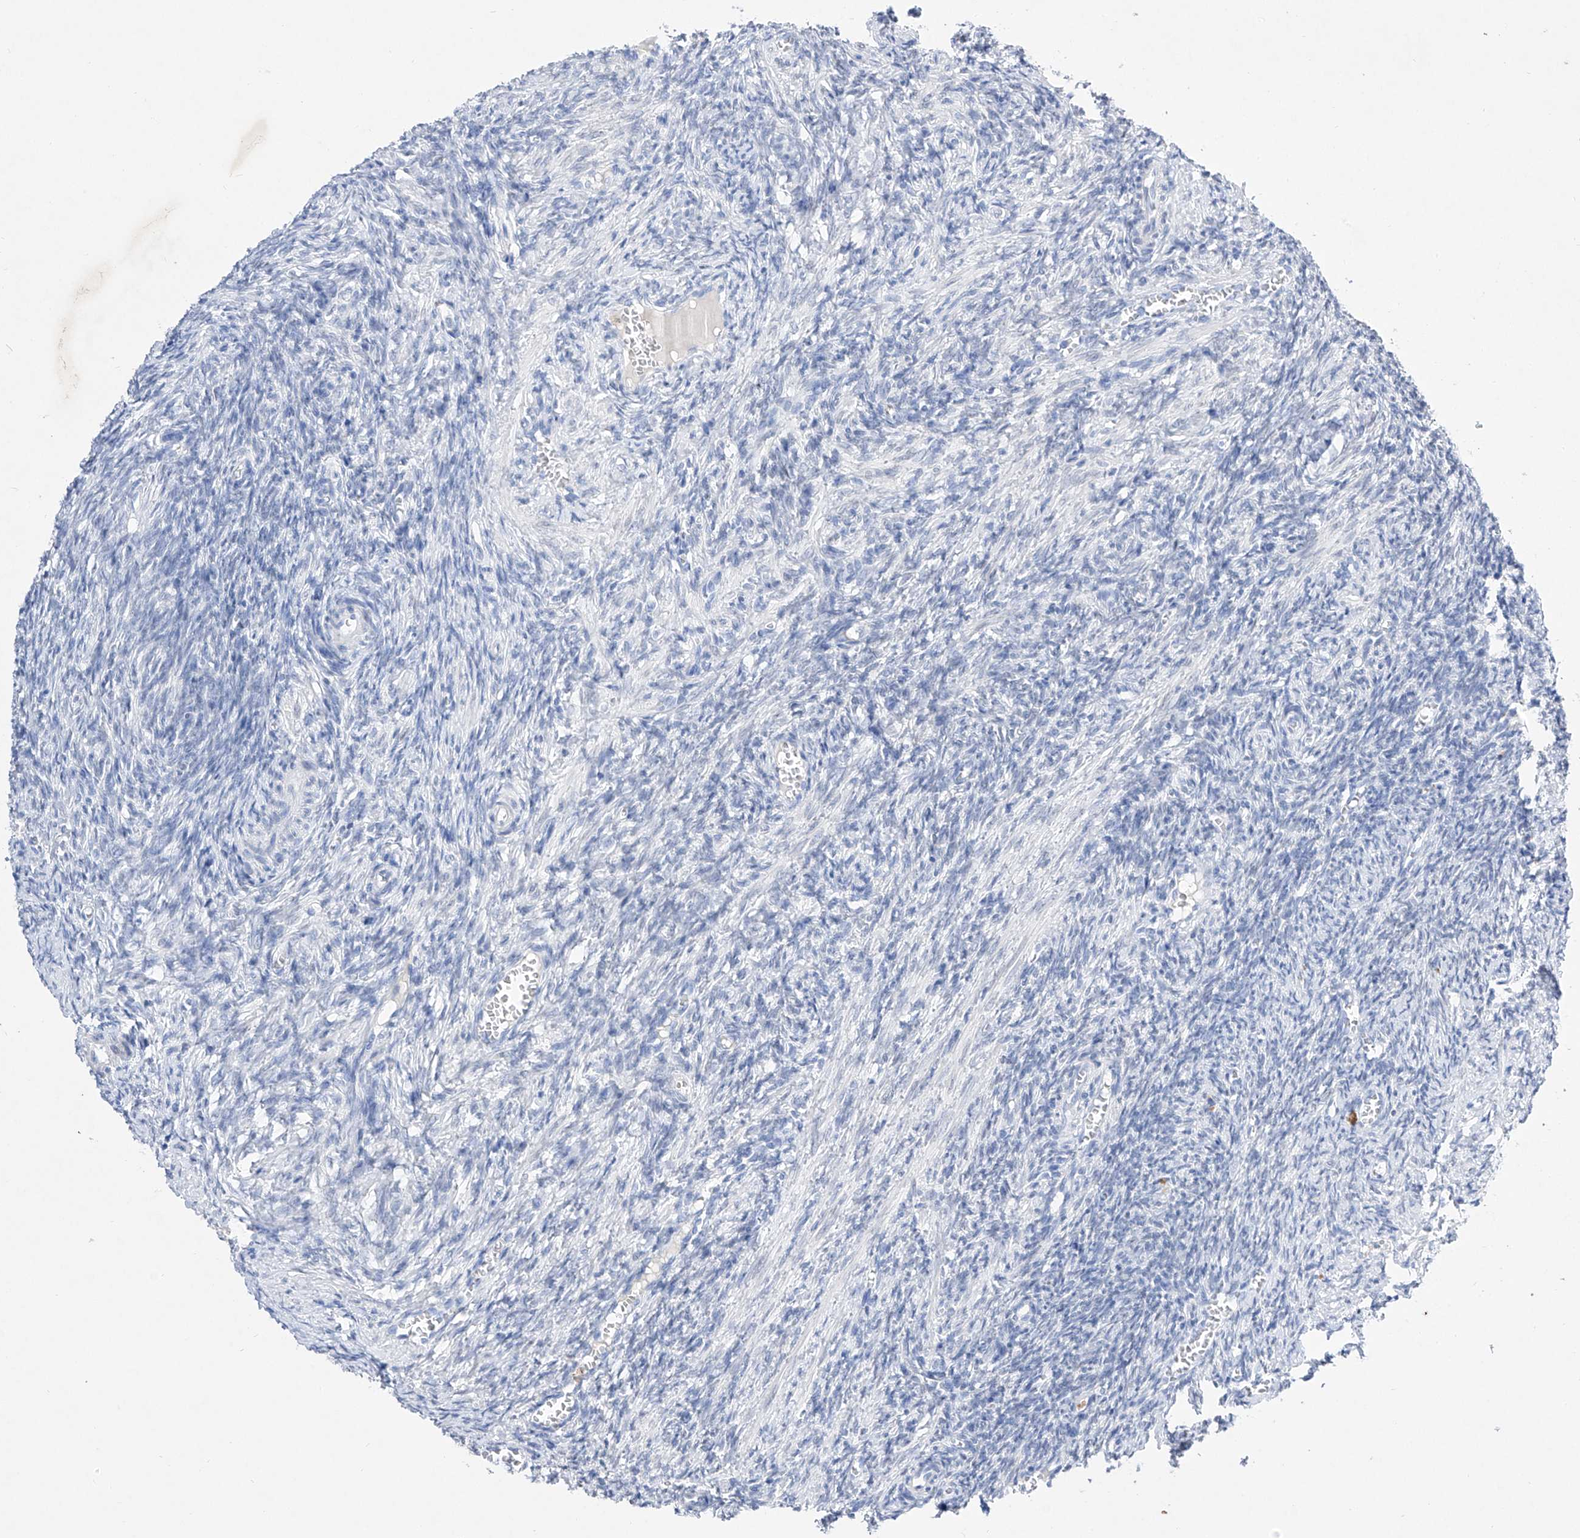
{"staining": {"intensity": "negative", "quantity": "none", "location": "none"}, "tissue": "ovary", "cell_type": "Ovarian stroma cells", "image_type": "normal", "snomed": [{"axis": "morphology", "description": "Normal tissue, NOS"}, {"axis": "topography", "description": "Ovary"}], "caption": "IHC photomicrograph of benign human ovary stained for a protein (brown), which shows no expression in ovarian stroma cells.", "gene": "TM7SF2", "patient": {"sex": "female", "age": 27}}